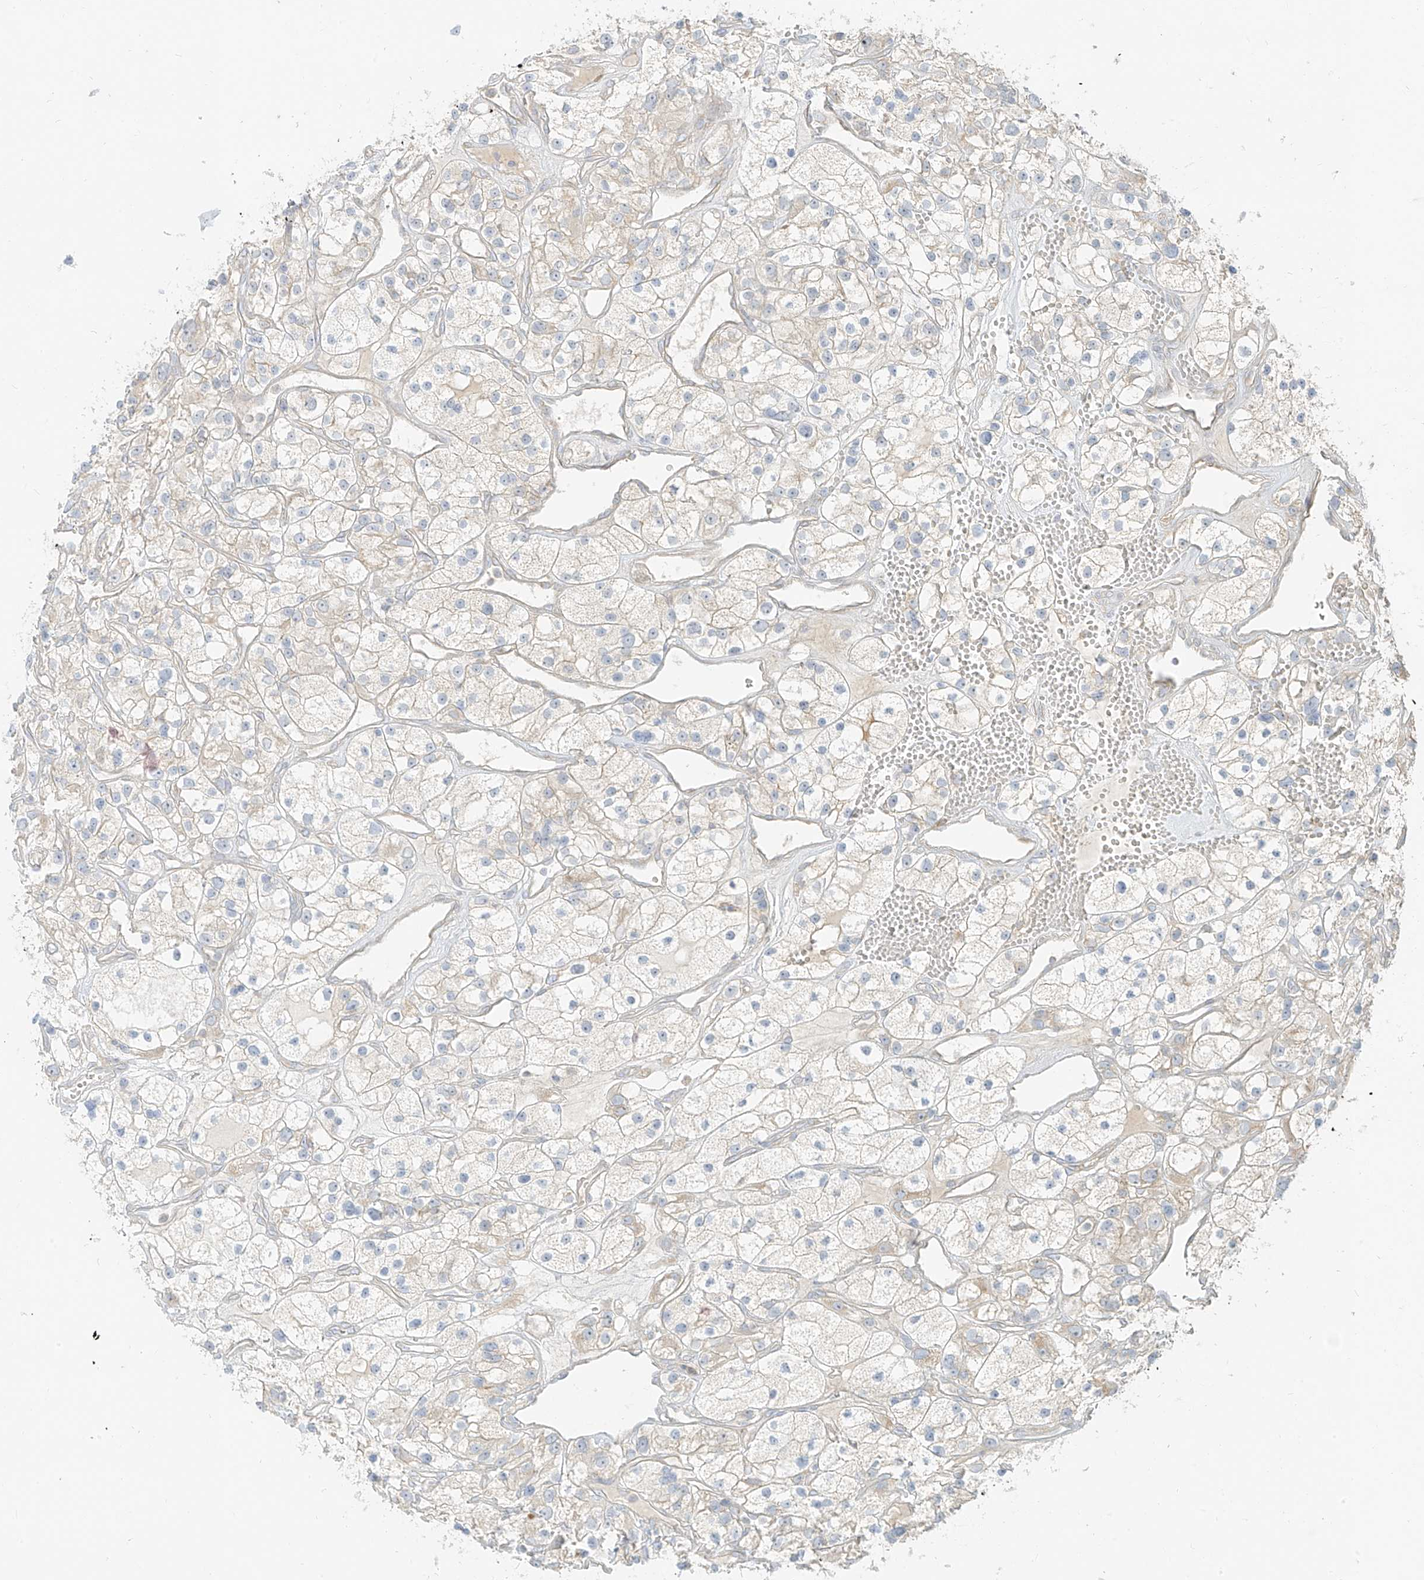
{"staining": {"intensity": "negative", "quantity": "none", "location": "none"}, "tissue": "renal cancer", "cell_type": "Tumor cells", "image_type": "cancer", "snomed": [{"axis": "morphology", "description": "Adenocarcinoma, NOS"}, {"axis": "topography", "description": "Kidney"}], "caption": "DAB (3,3'-diaminobenzidine) immunohistochemical staining of human adenocarcinoma (renal) exhibits no significant staining in tumor cells.", "gene": "ZIM3", "patient": {"sex": "female", "age": 57}}